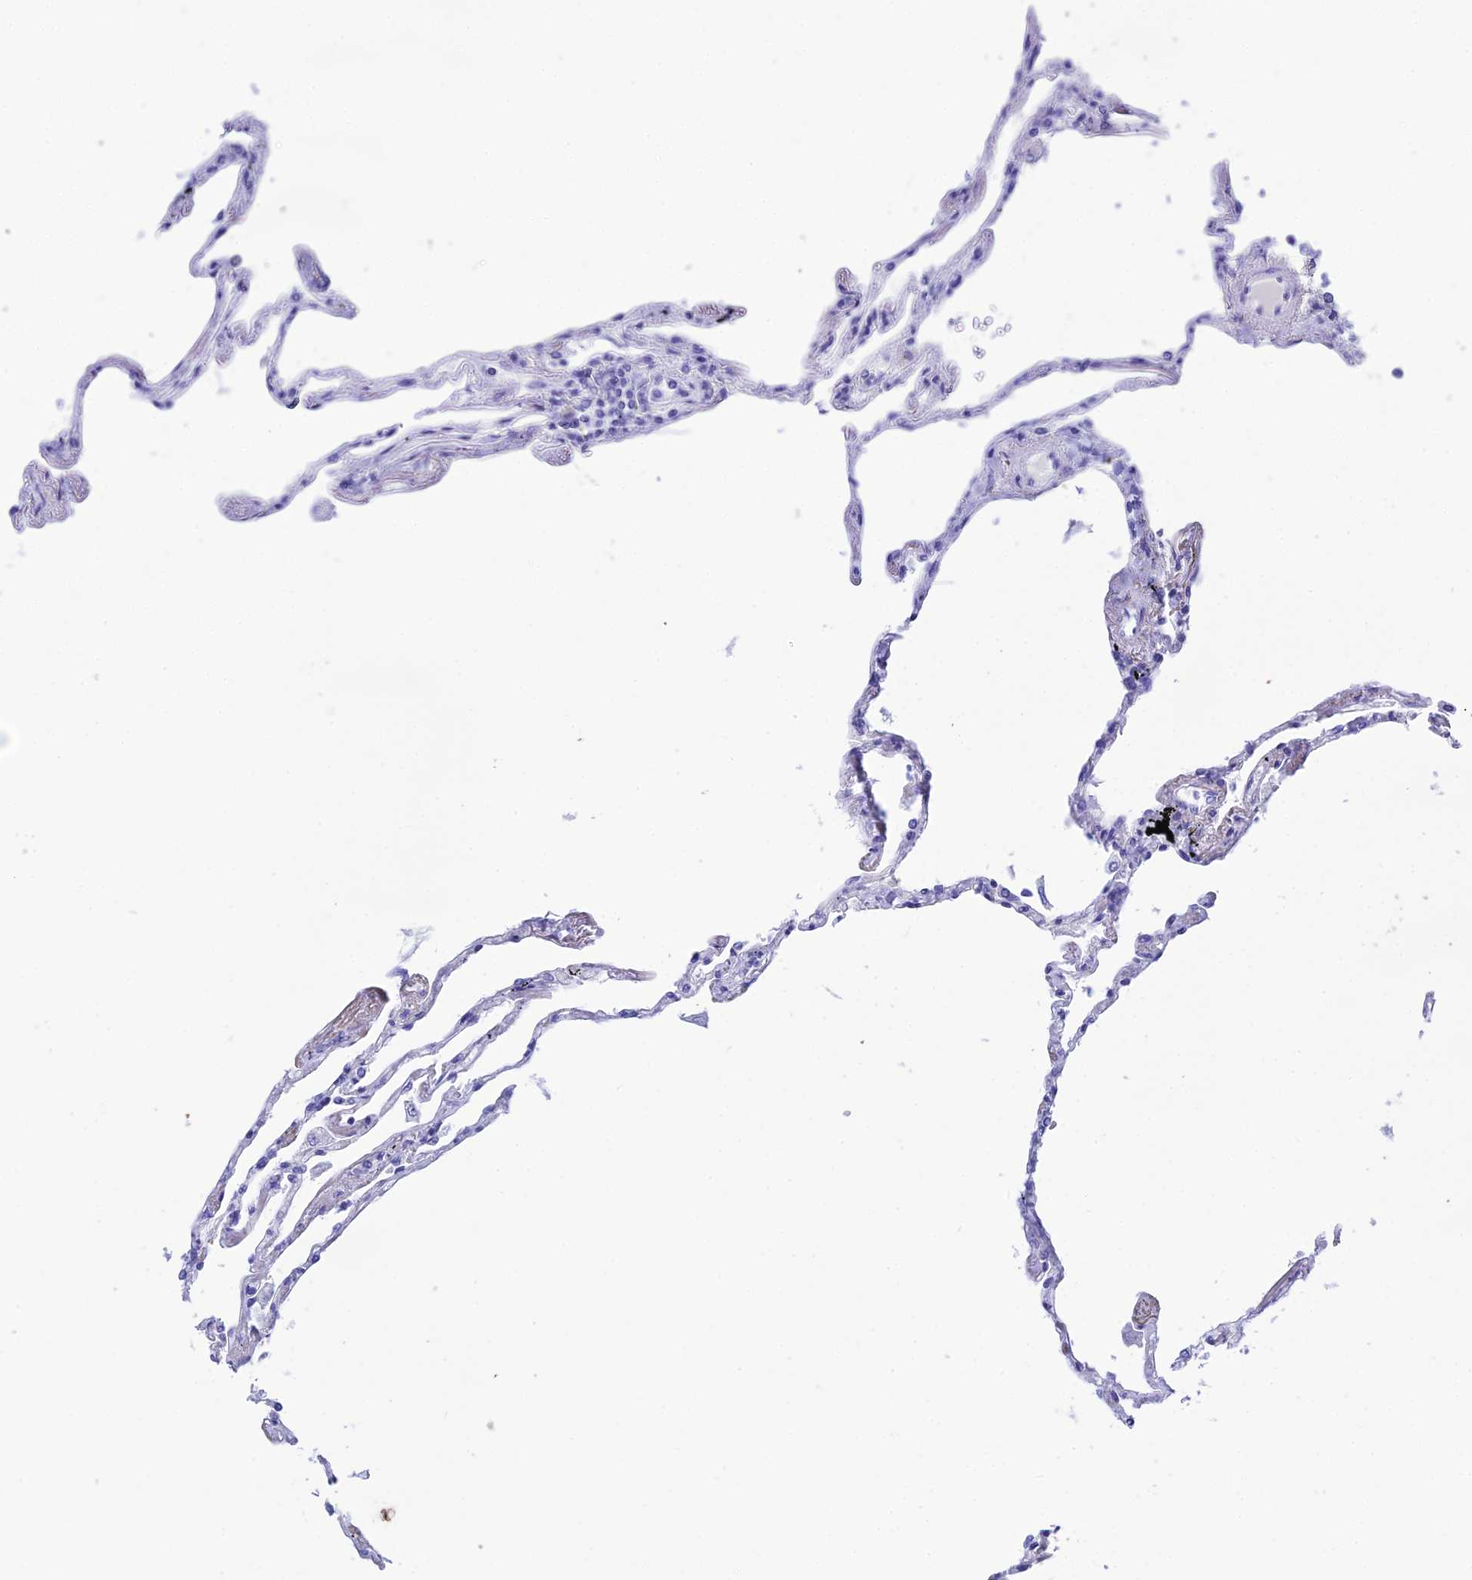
{"staining": {"intensity": "negative", "quantity": "none", "location": "none"}, "tissue": "lung", "cell_type": "Alveolar cells", "image_type": "normal", "snomed": [{"axis": "morphology", "description": "Normal tissue, NOS"}, {"axis": "topography", "description": "Lung"}], "caption": "An immunohistochemistry micrograph of unremarkable lung is shown. There is no staining in alveolar cells of lung. (Immunohistochemistry, brightfield microscopy, high magnification).", "gene": "REG1A", "patient": {"sex": "female", "age": 67}}